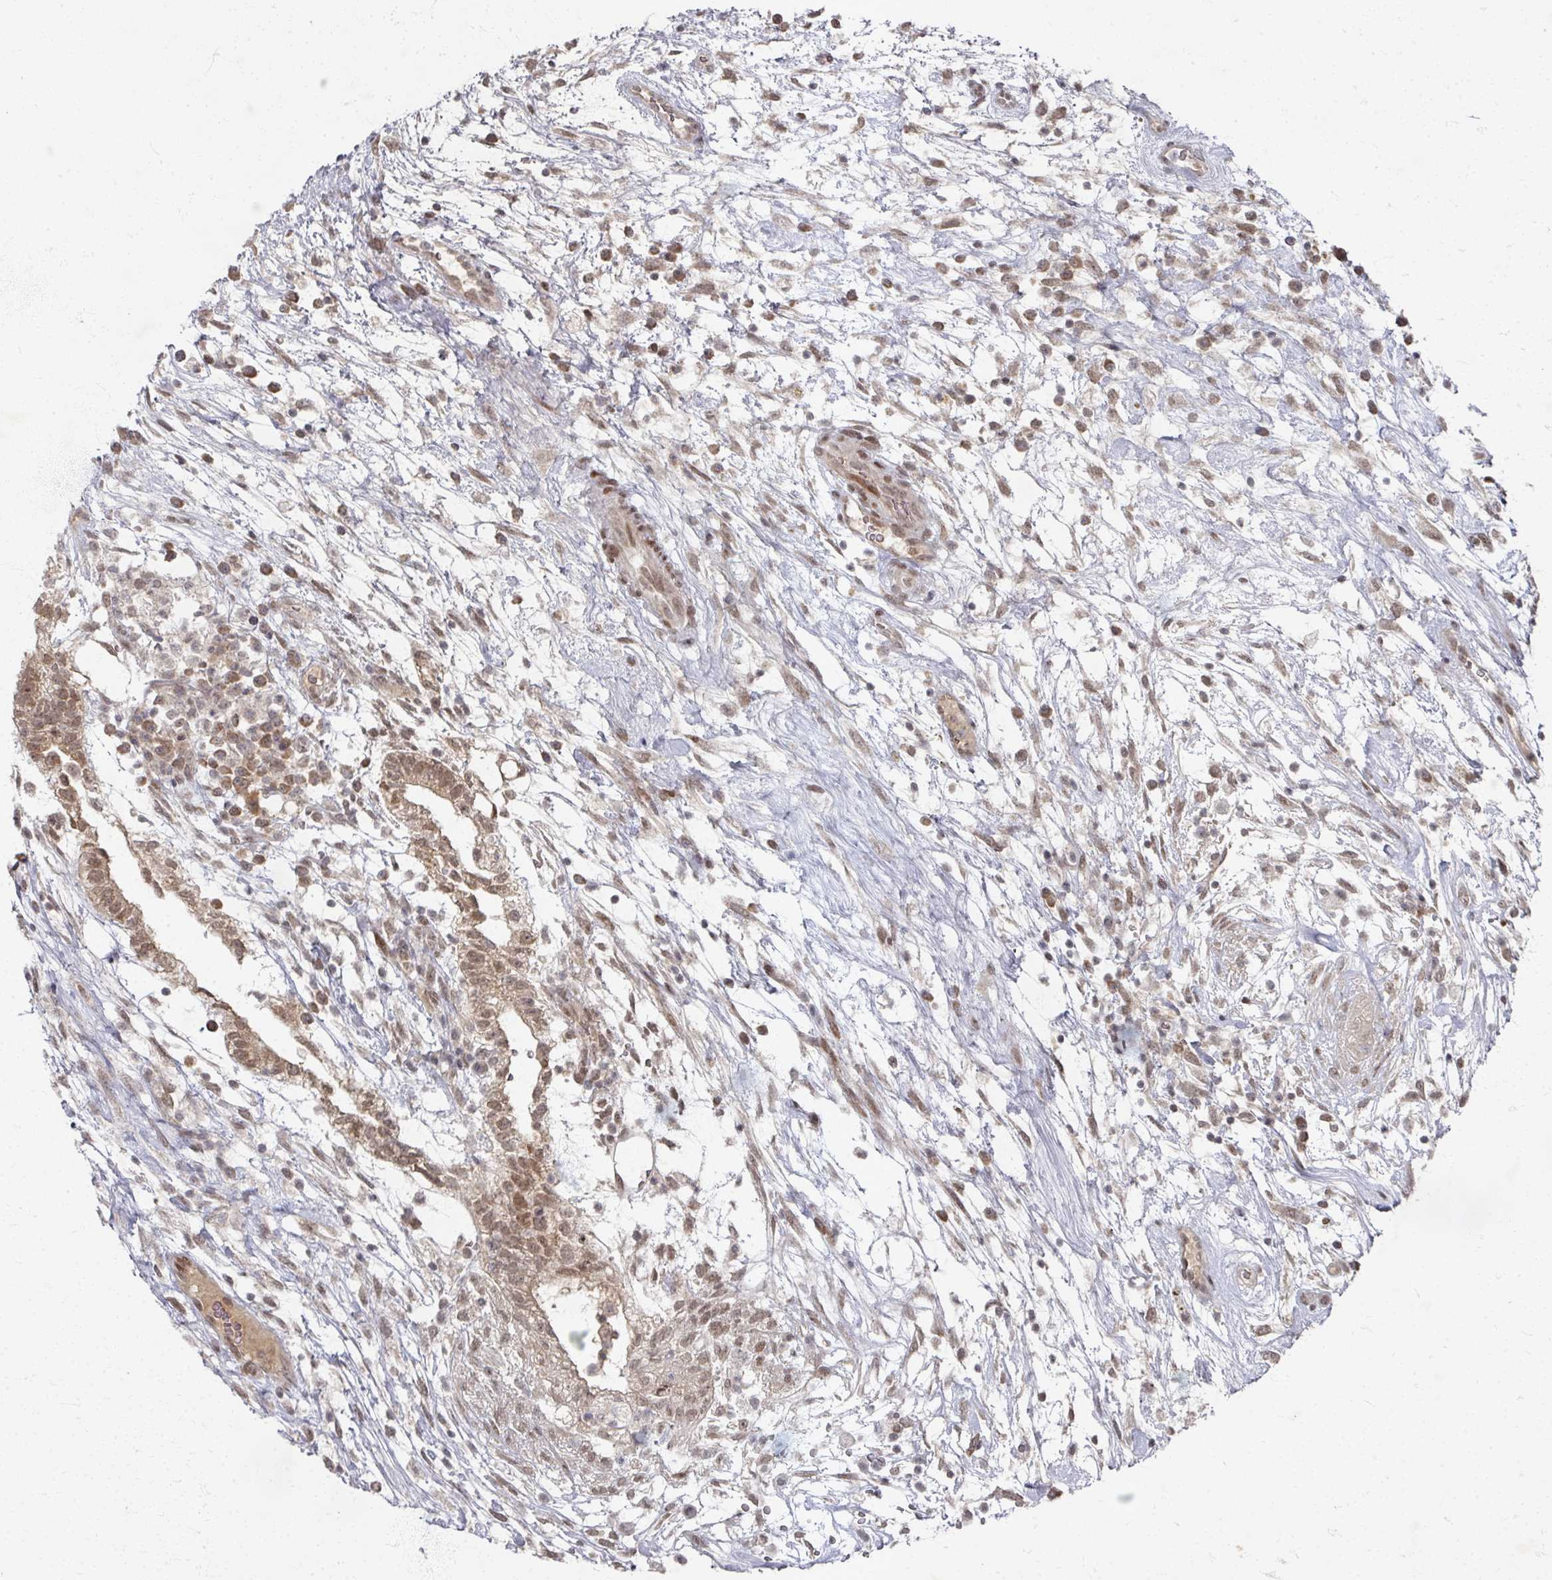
{"staining": {"intensity": "moderate", "quantity": ">75%", "location": "cytoplasmic/membranous,nuclear"}, "tissue": "testis cancer", "cell_type": "Tumor cells", "image_type": "cancer", "snomed": [{"axis": "morphology", "description": "Carcinoma, Embryonal, NOS"}, {"axis": "topography", "description": "Testis"}], "caption": "Immunohistochemical staining of embryonal carcinoma (testis) reveals moderate cytoplasmic/membranous and nuclear protein positivity in about >75% of tumor cells.", "gene": "PSKH1", "patient": {"sex": "male", "age": 32}}